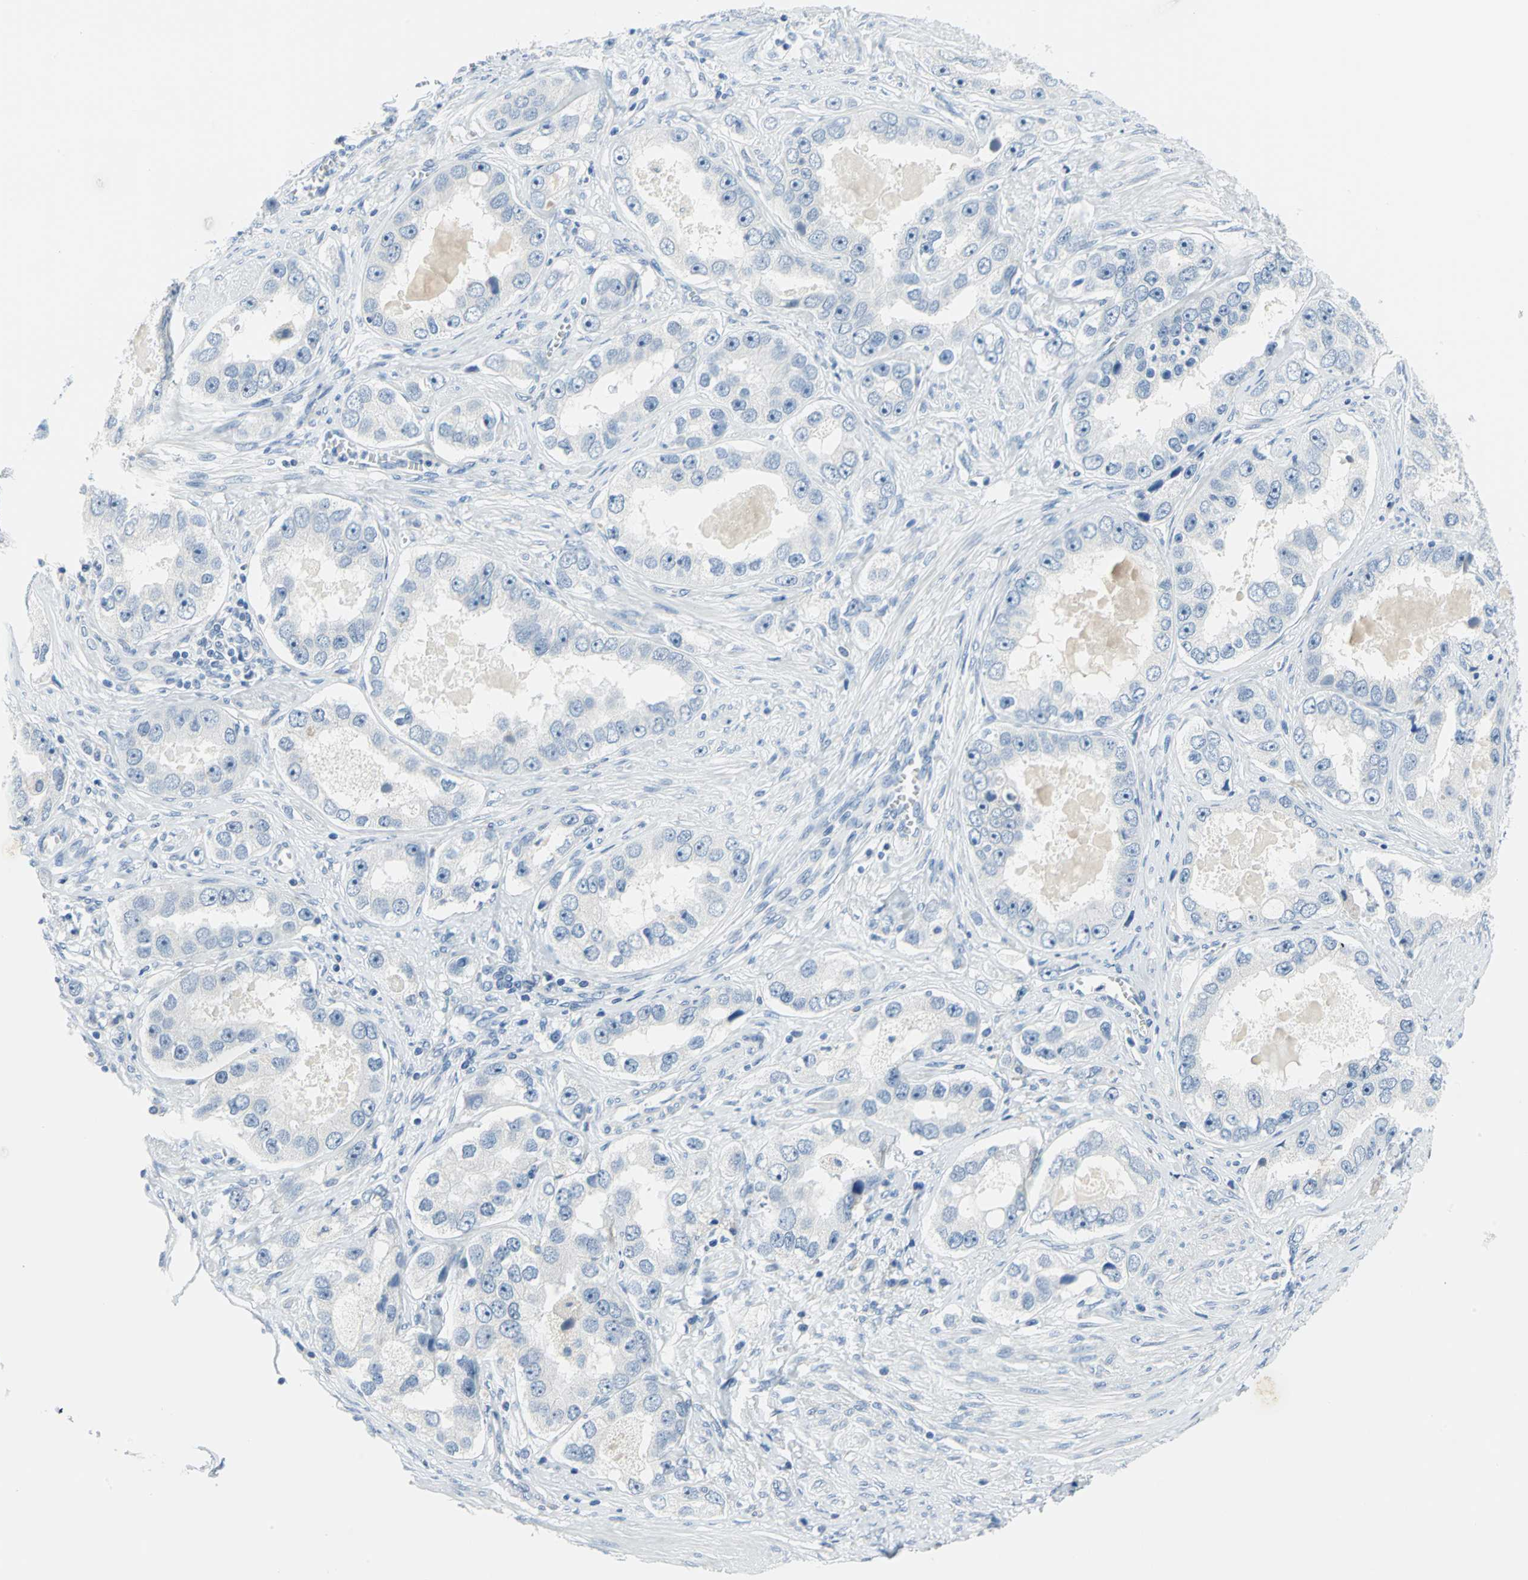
{"staining": {"intensity": "negative", "quantity": "none", "location": "none"}, "tissue": "prostate cancer", "cell_type": "Tumor cells", "image_type": "cancer", "snomed": [{"axis": "morphology", "description": "Adenocarcinoma, High grade"}, {"axis": "topography", "description": "Prostate"}], "caption": "This is a image of immunohistochemistry staining of prostate cancer (adenocarcinoma (high-grade)), which shows no staining in tumor cells.", "gene": "PKLR", "patient": {"sex": "male", "age": 63}}